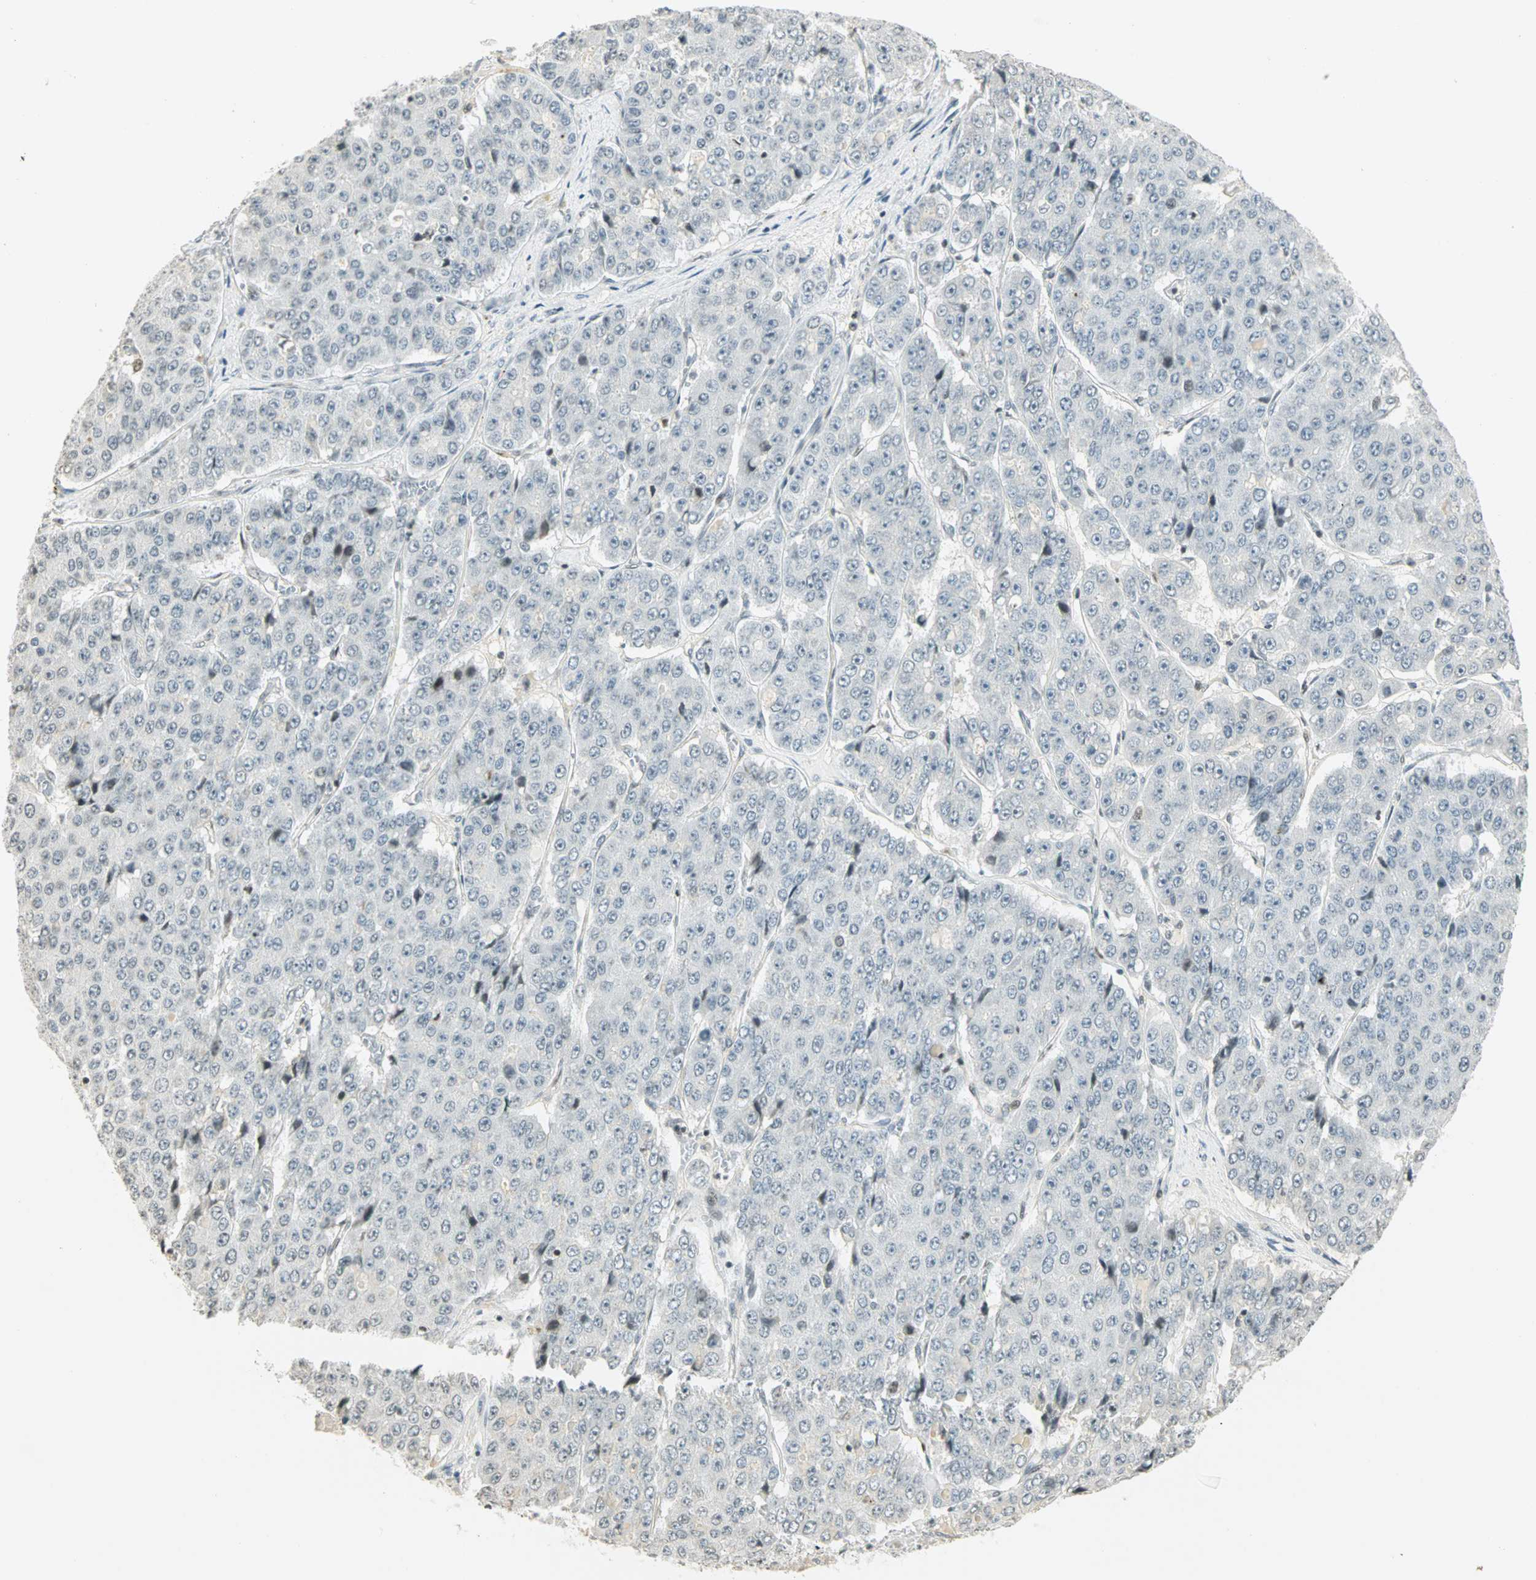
{"staining": {"intensity": "weak", "quantity": "<25%", "location": "nuclear"}, "tissue": "pancreatic cancer", "cell_type": "Tumor cells", "image_type": "cancer", "snomed": [{"axis": "morphology", "description": "Adenocarcinoma, NOS"}, {"axis": "topography", "description": "Pancreas"}], "caption": "Immunohistochemical staining of human adenocarcinoma (pancreatic) shows no significant staining in tumor cells.", "gene": "SMAD3", "patient": {"sex": "male", "age": 50}}